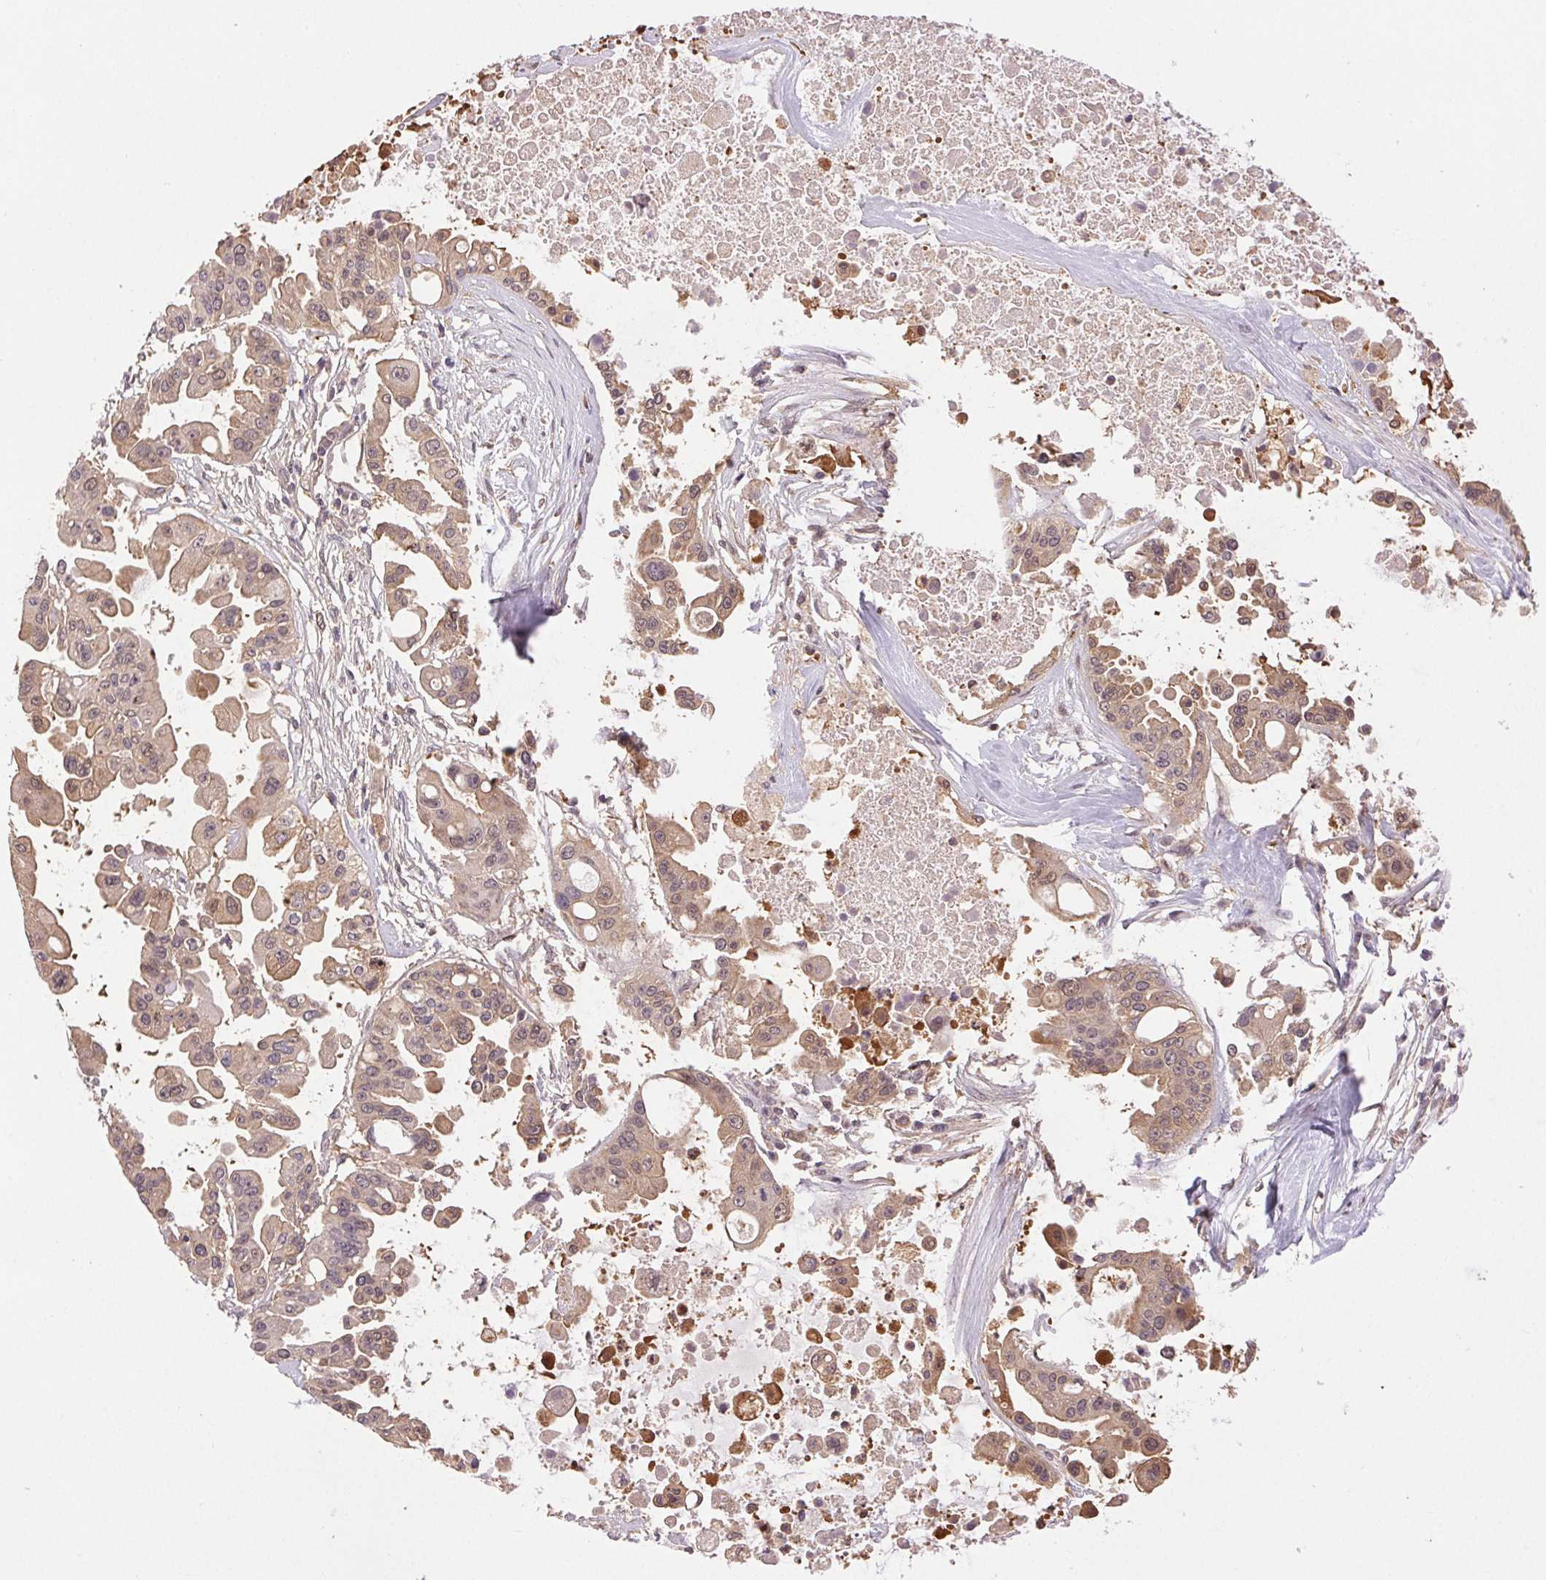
{"staining": {"intensity": "weak", "quantity": ">75%", "location": "cytoplasmic/membranous"}, "tissue": "ovarian cancer", "cell_type": "Tumor cells", "image_type": "cancer", "snomed": [{"axis": "morphology", "description": "Cystadenocarcinoma, serous, NOS"}, {"axis": "topography", "description": "Ovary"}], "caption": "A brown stain labels weak cytoplasmic/membranous positivity of a protein in serous cystadenocarcinoma (ovarian) tumor cells. (Stains: DAB in brown, nuclei in blue, Microscopy: brightfield microscopy at high magnification).", "gene": "GDI2", "patient": {"sex": "female", "age": 56}}